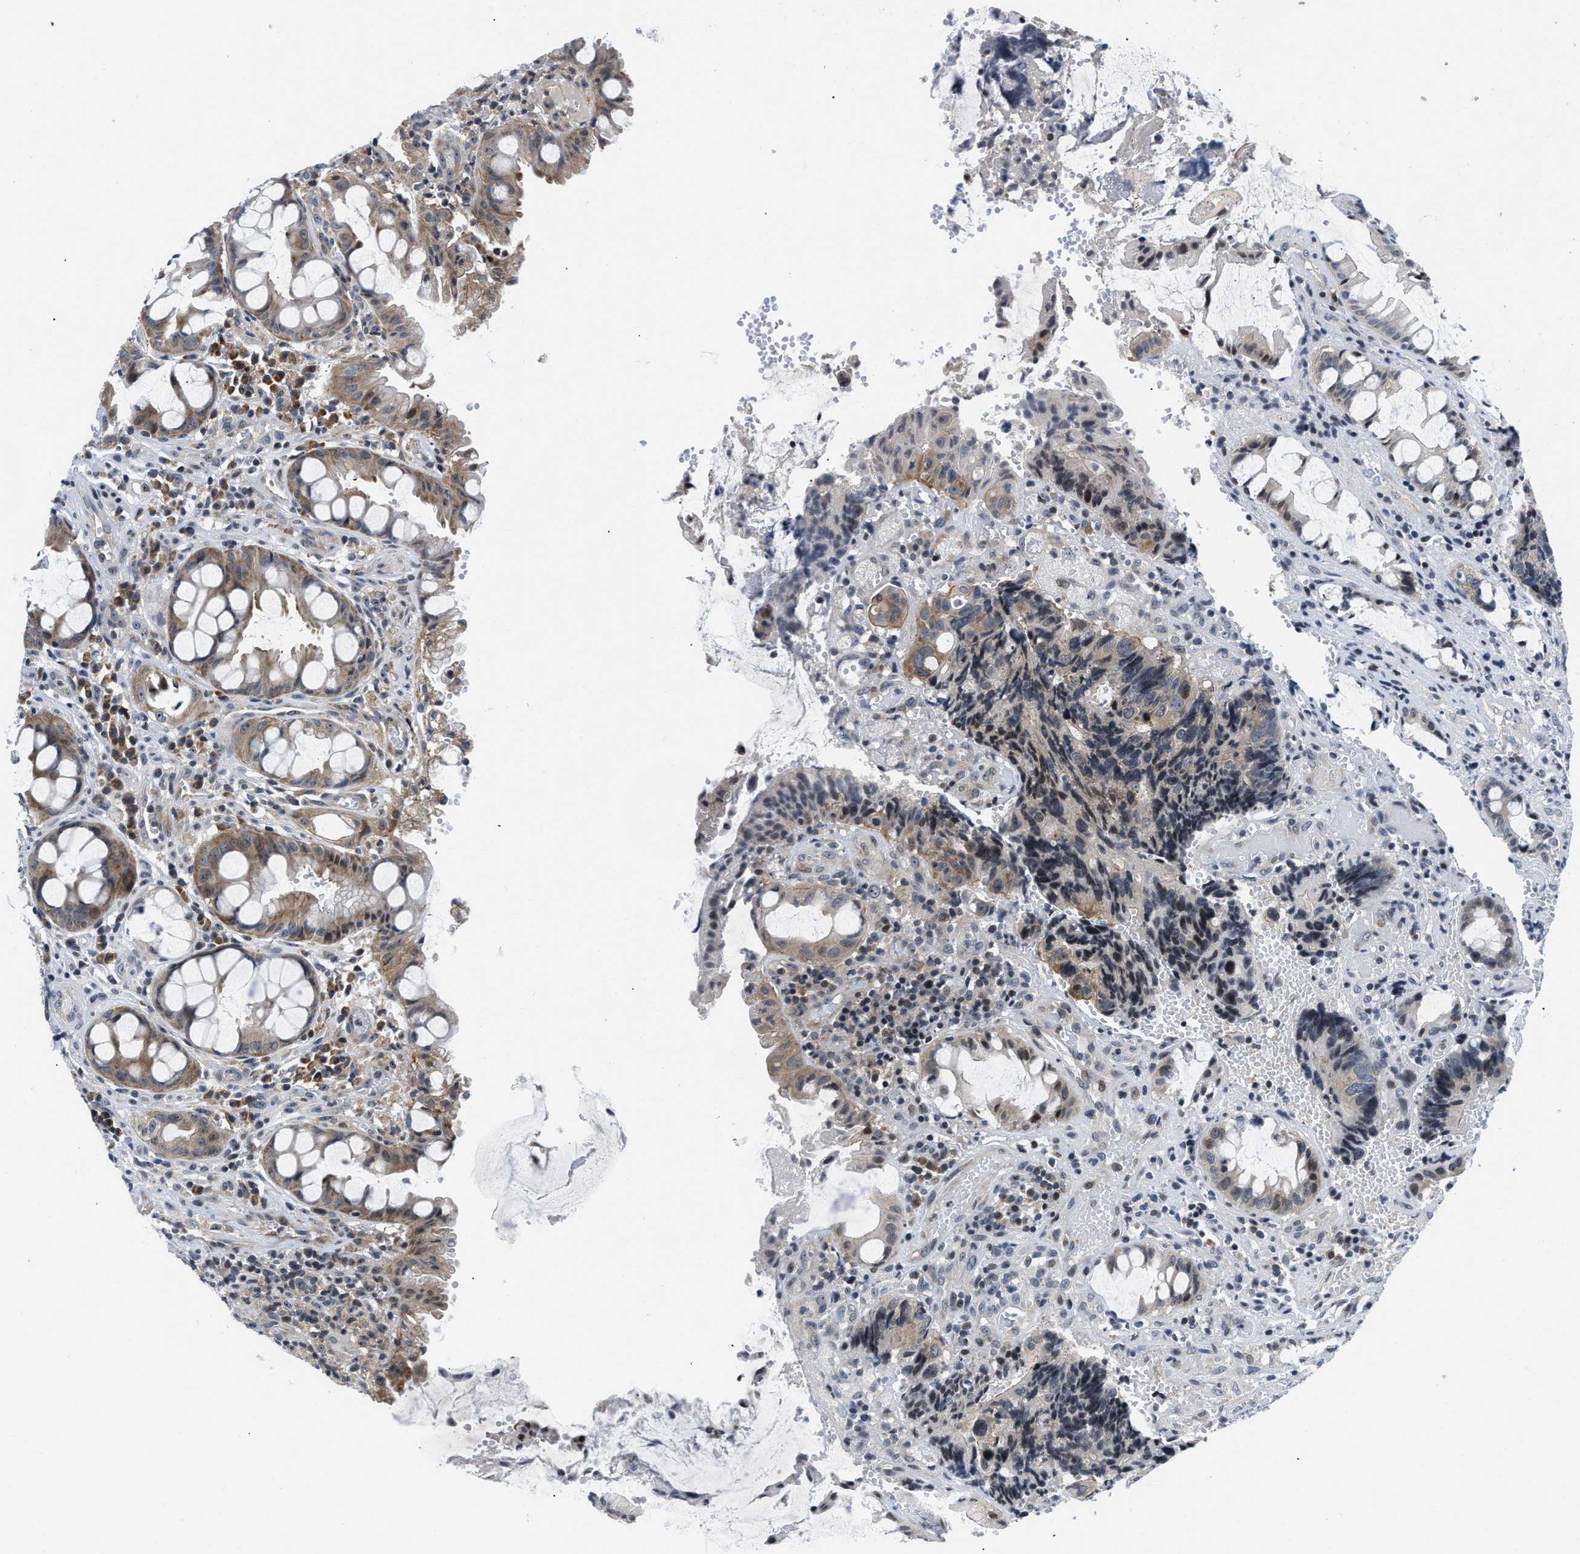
{"staining": {"intensity": "weak", "quantity": "25%-75%", "location": "cytoplasmic/membranous"}, "tissue": "colorectal cancer", "cell_type": "Tumor cells", "image_type": "cancer", "snomed": [{"axis": "morphology", "description": "Adenocarcinoma, NOS"}, {"axis": "topography", "description": "Colon"}], "caption": "IHC of colorectal cancer demonstrates low levels of weak cytoplasmic/membranous expression in approximately 25%-75% of tumor cells.", "gene": "IKBKE", "patient": {"sex": "female", "age": 57}}